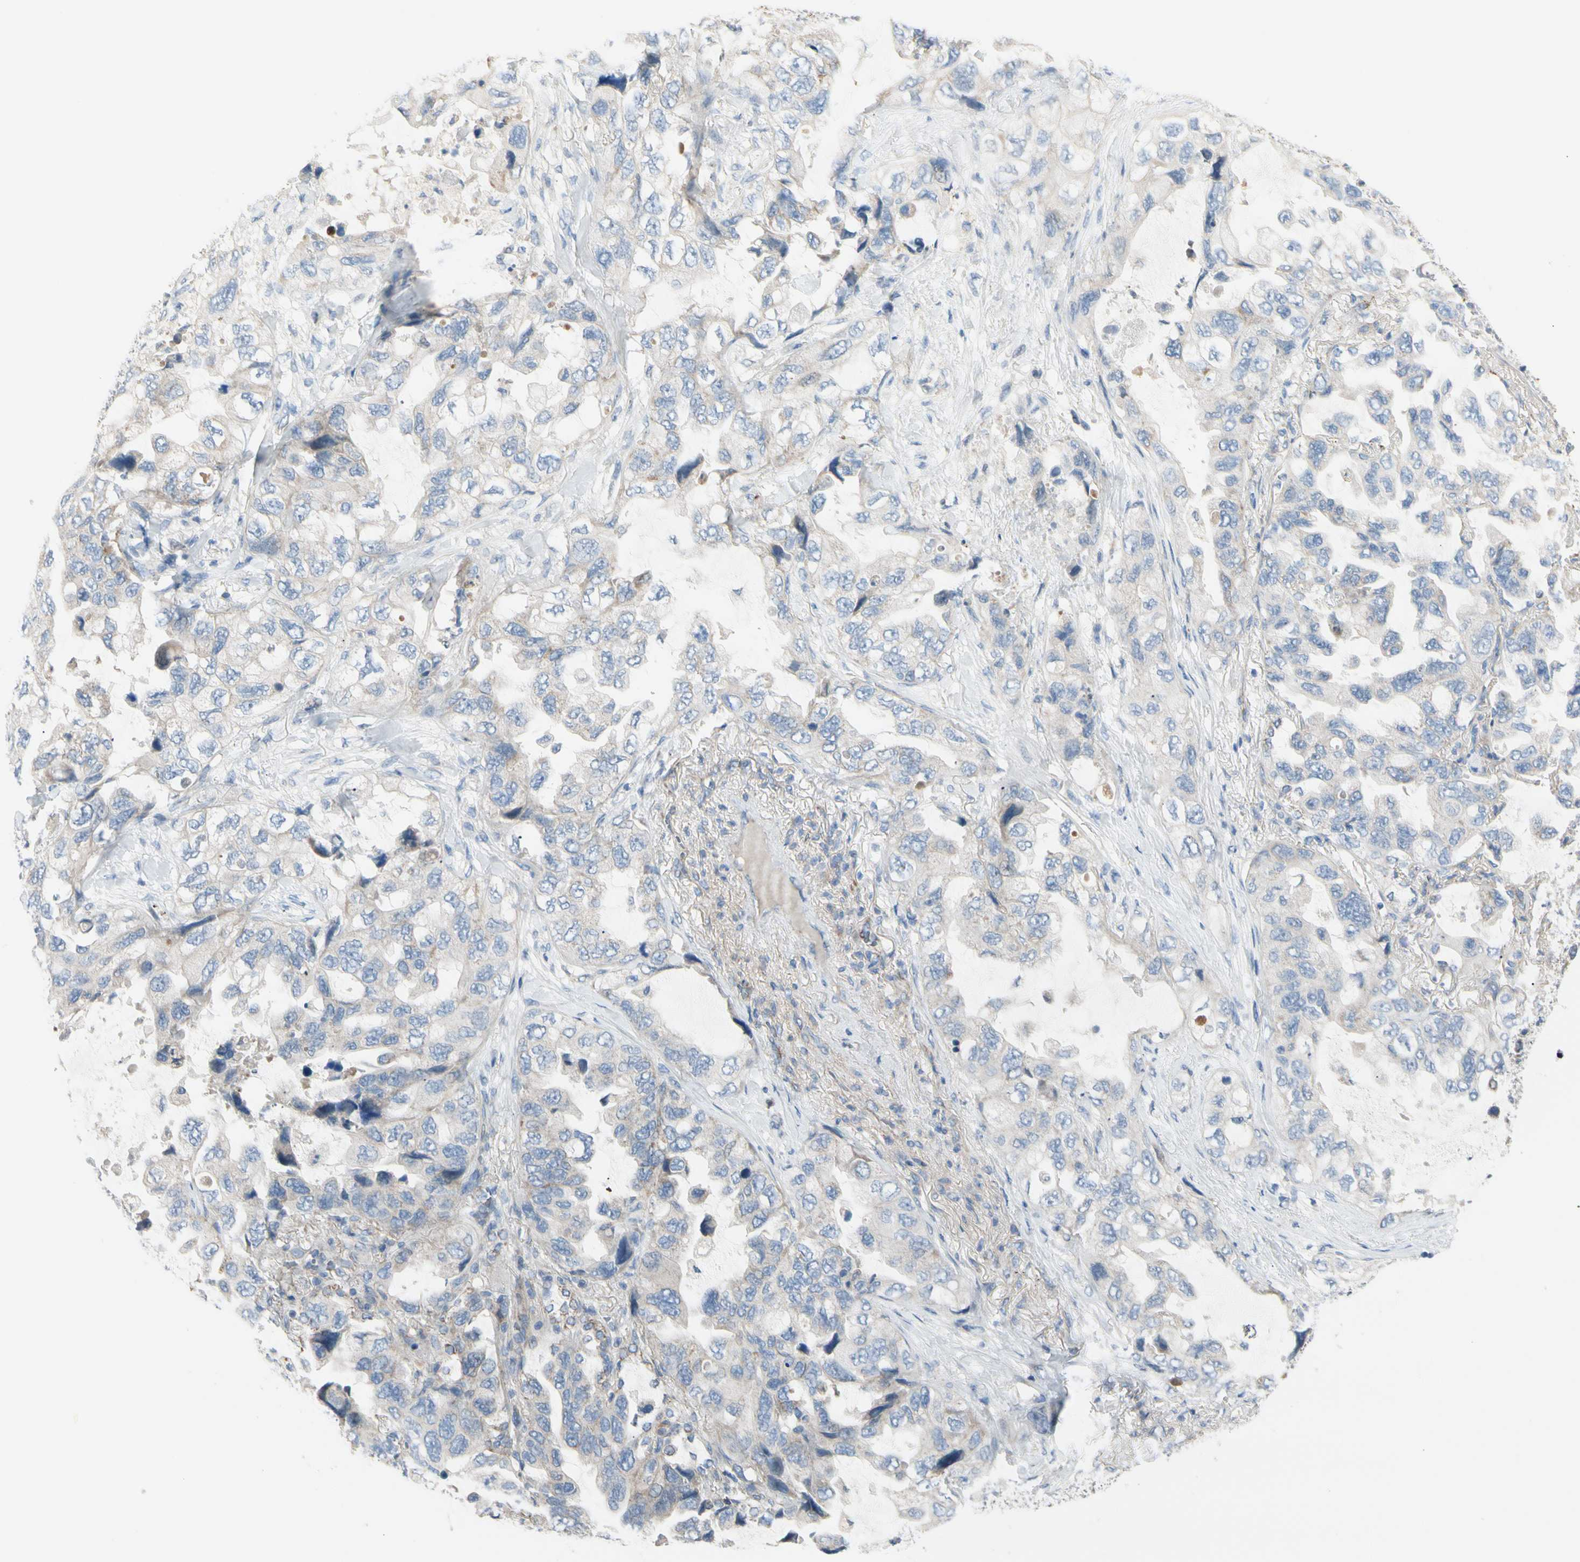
{"staining": {"intensity": "weak", "quantity": "<25%", "location": "cytoplasmic/membranous"}, "tissue": "lung cancer", "cell_type": "Tumor cells", "image_type": "cancer", "snomed": [{"axis": "morphology", "description": "Squamous cell carcinoma, NOS"}, {"axis": "topography", "description": "Lung"}], "caption": "Immunohistochemistry of human lung cancer reveals no positivity in tumor cells.", "gene": "EPHA3", "patient": {"sex": "female", "age": 73}}